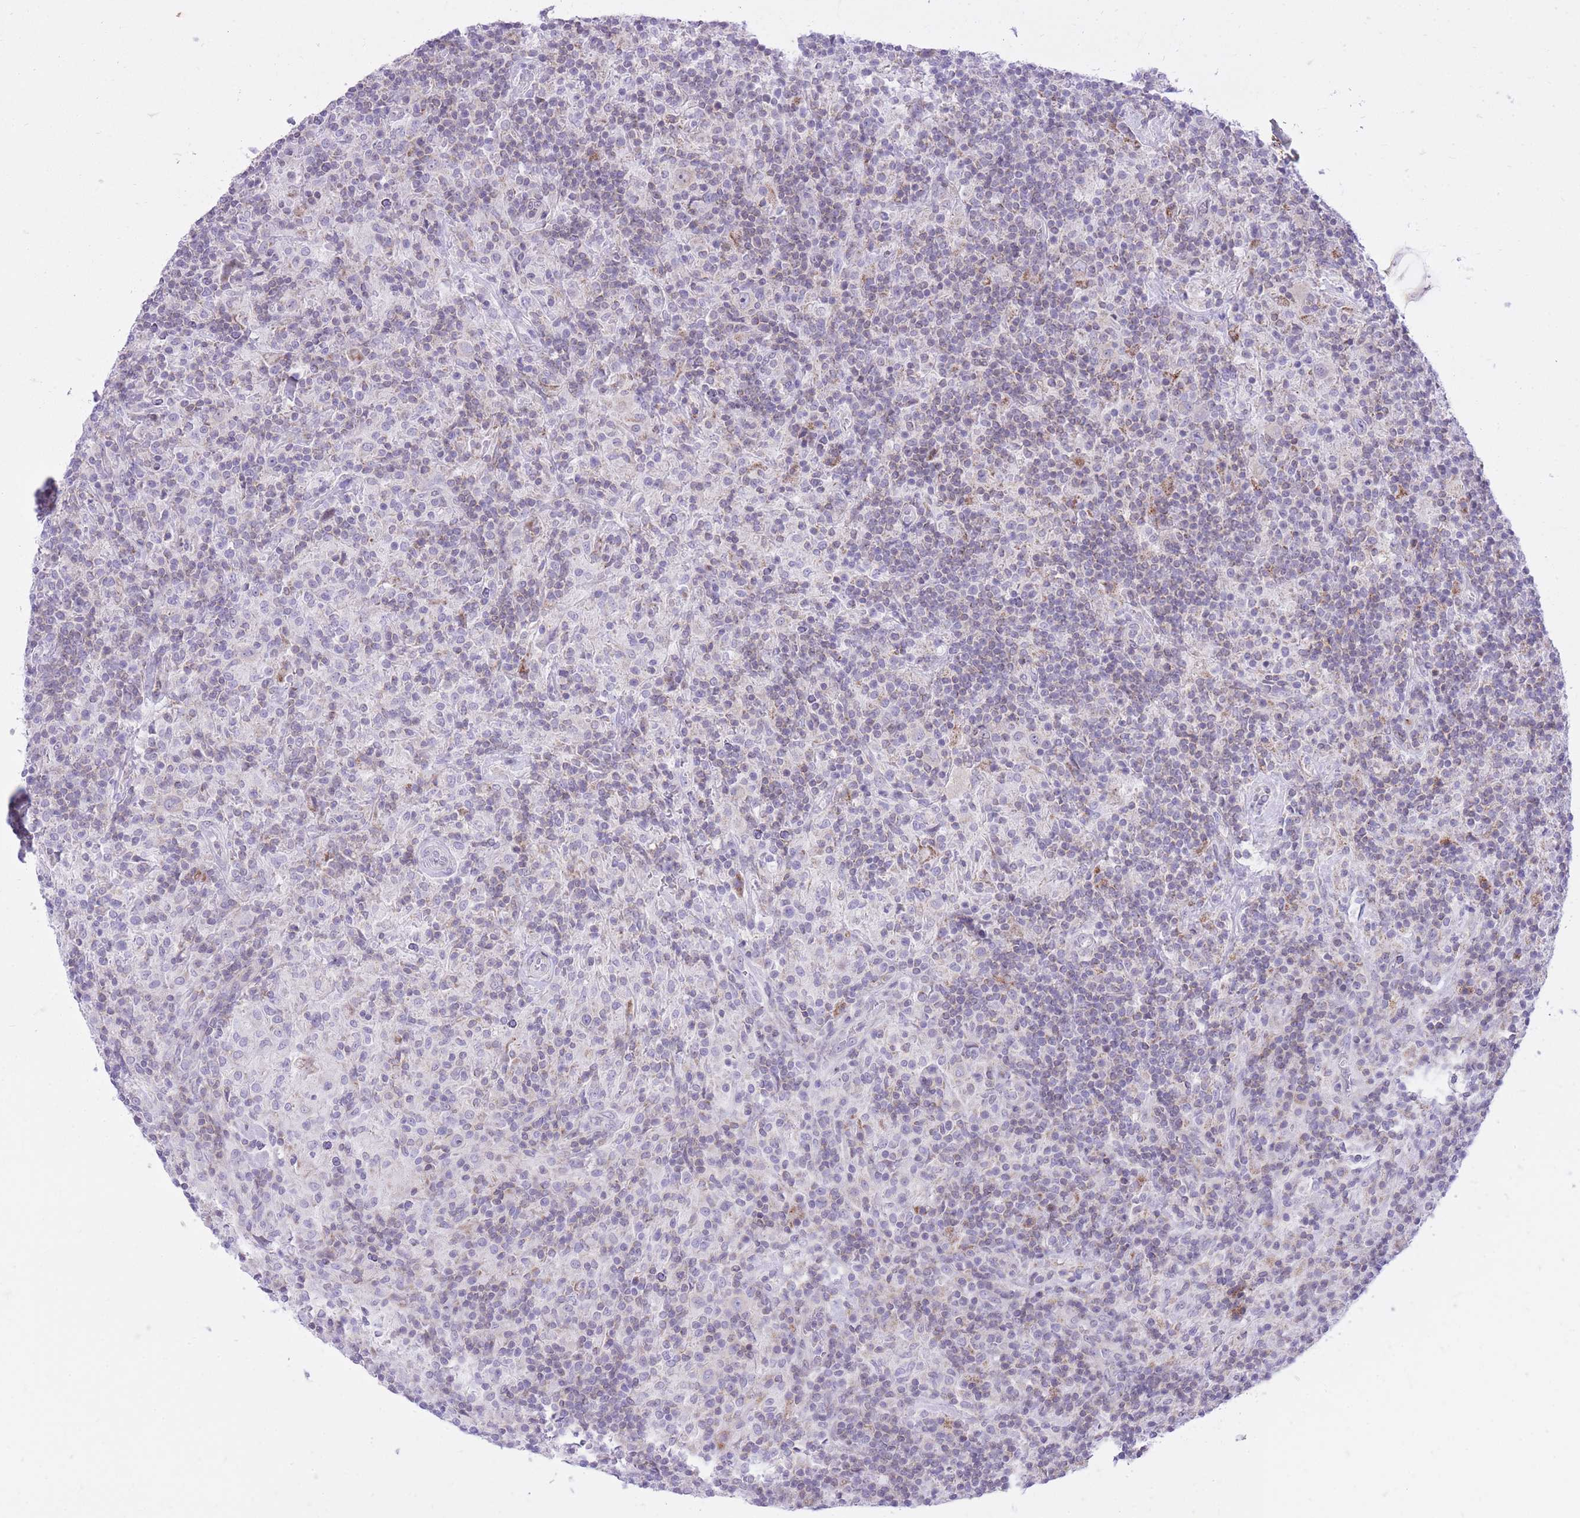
{"staining": {"intensity": "negative", "quantity": "none", "location": "none"}, "tissue": "lymphoma", "cell_type": "Tumor cells", "image_type": "cancer", "snomed": [{"axis": "morphology", "description": "Hodgkin's disease, NOS"}, {"axis": "topography", "description": "Lymph node"}], "caption": "Tumor cells are negative for brown protein staining in Hodgkin's disease. Nuclei are stained in blue.", "gene": "DENND2D", "patient": {"sex": "male", "age": 70}}